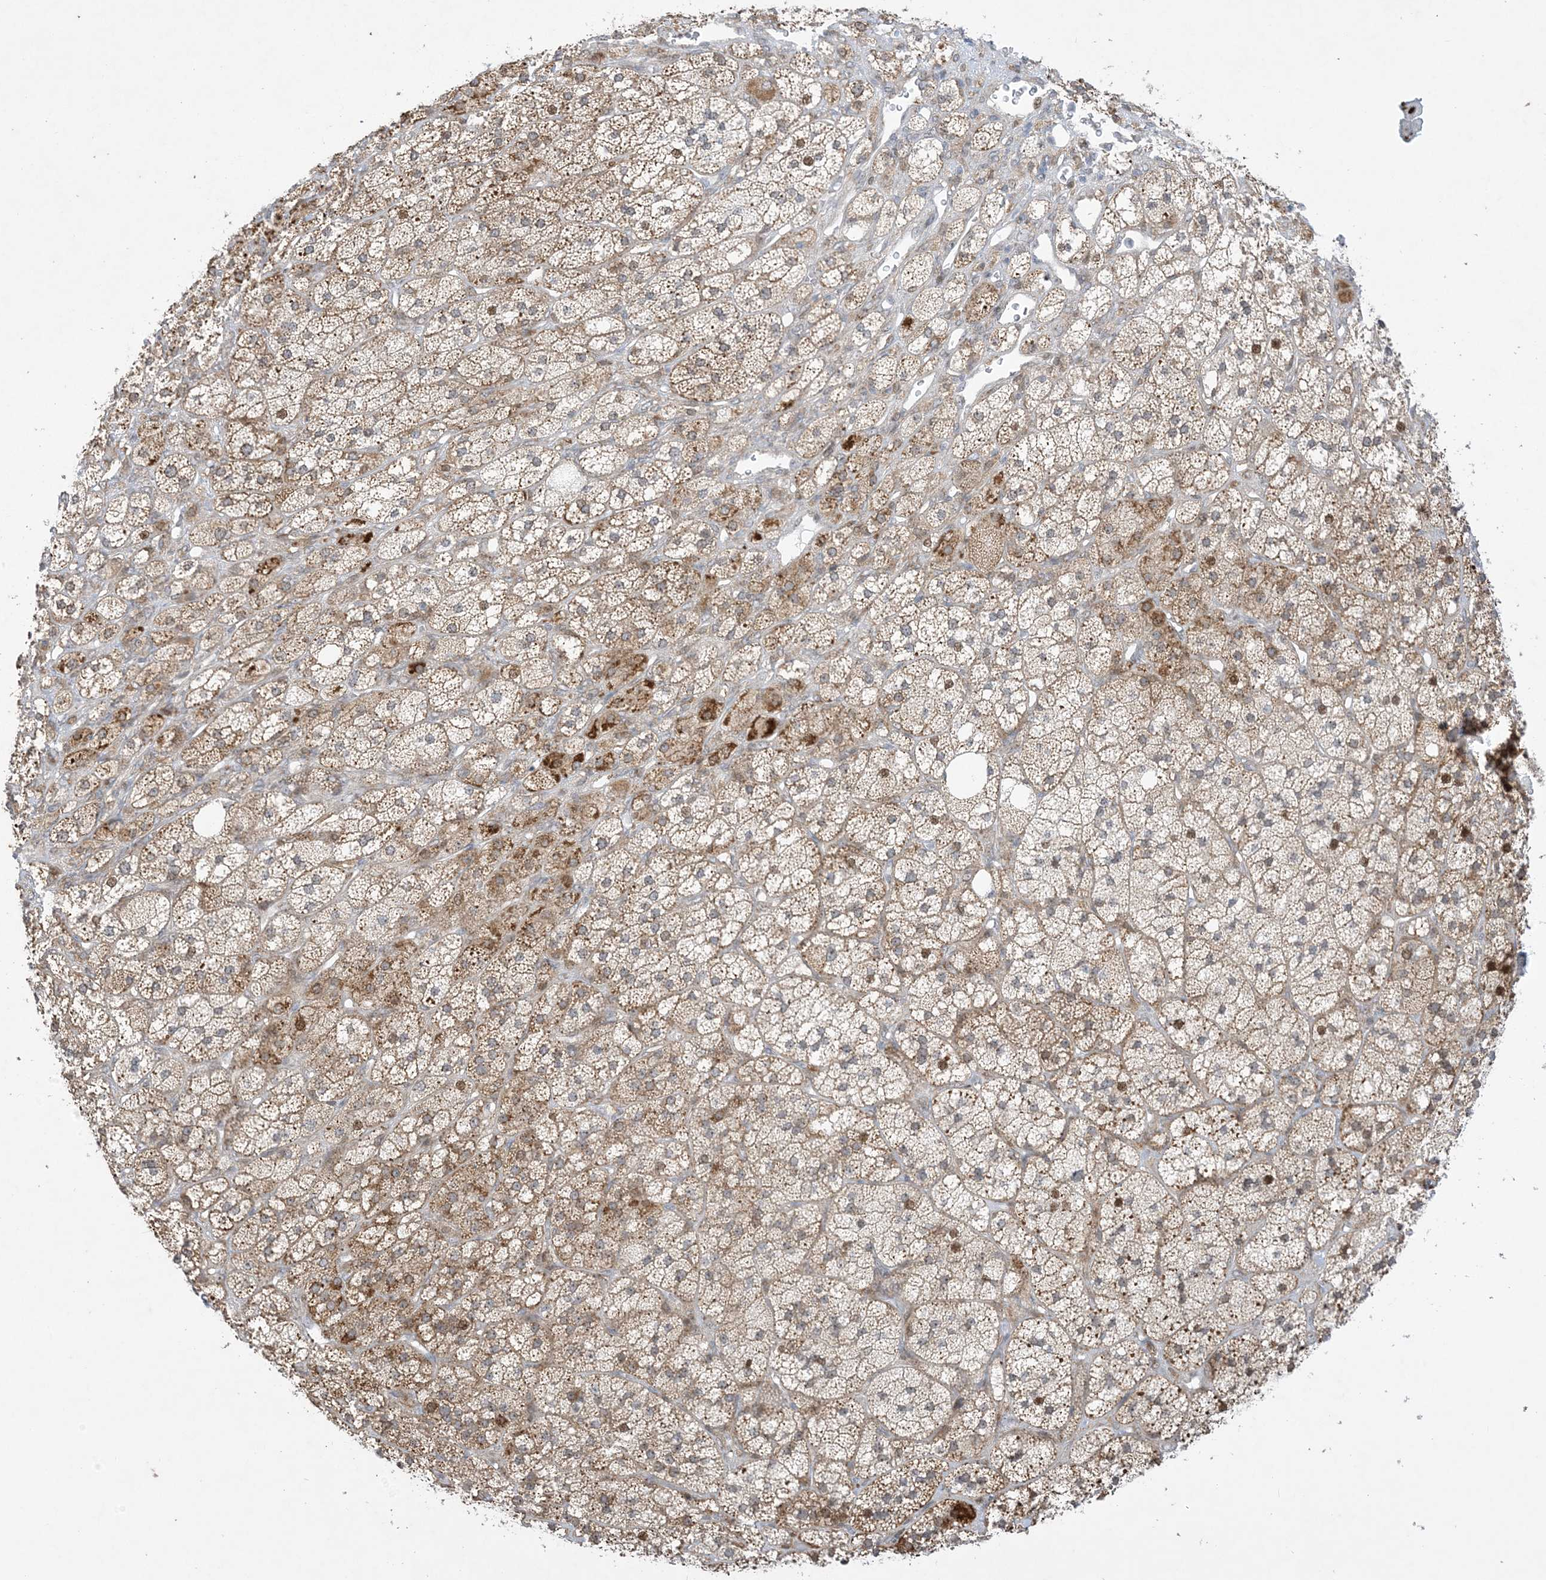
{"staining": {"intensity": "moderate", "quantity": ">75%", "location": "cytoplasmic/membranous"}, "tissue": "adrenal gland", "cell_type": "Glandular cells", "image_type": "normal", "snomed": [{"axis": "morphology", "description": "Normal tissue, NOS"}, {"axis": "topography", "description": "Adrenal gland"}], "caption": "Immunohistochemical staining of benign adrenal gland displays moderate cytoplasmic/membranous protein expression in approximately >75% of glandular cells.", "gene": "SOGA3", "patient": {"sex": "male", "age": 61}}